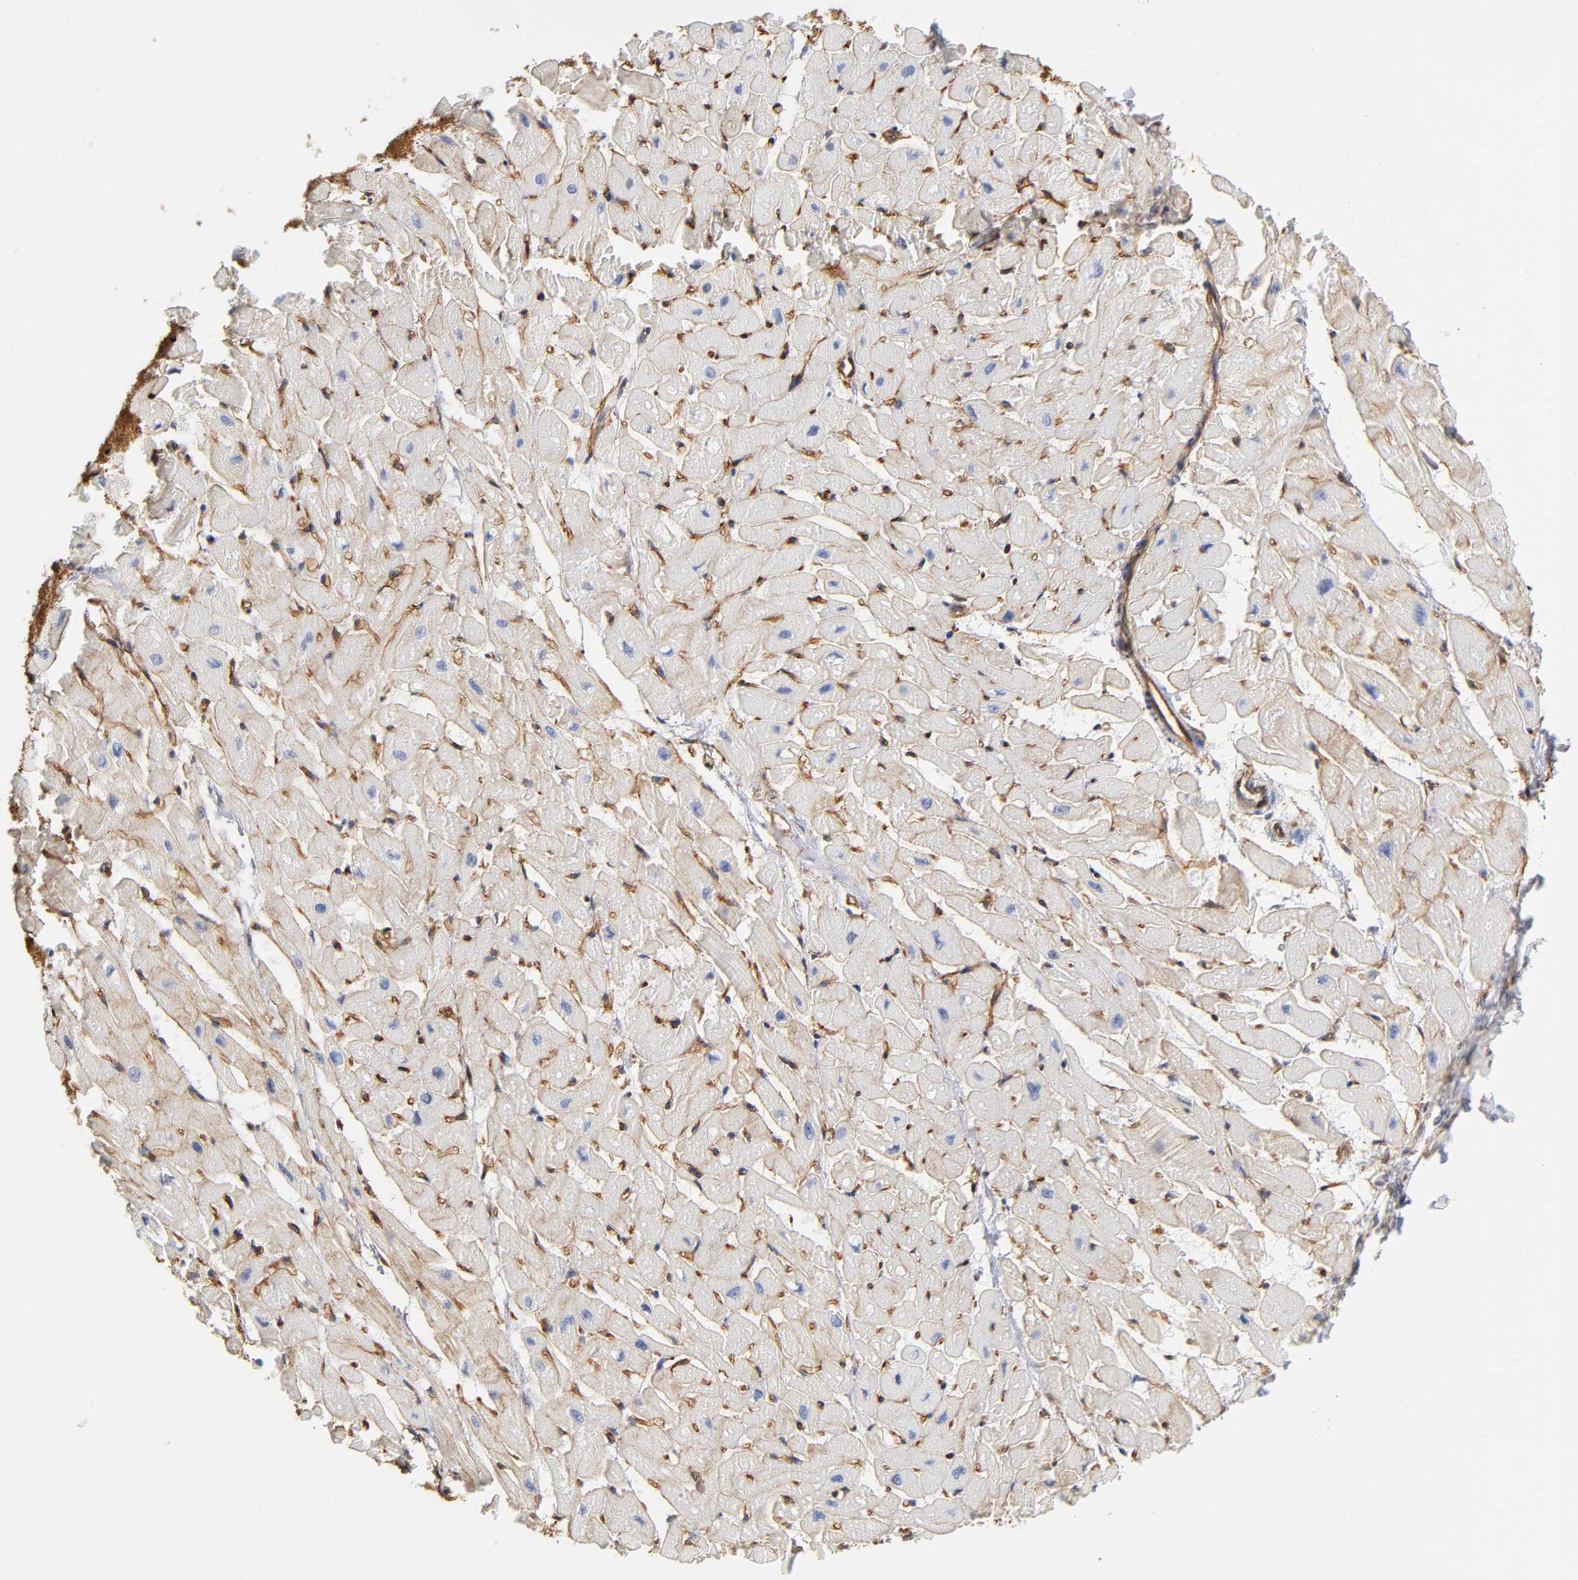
{"staining": {"intensity": "negative", "quantity": "none", "location": "none"}, "tissue": "heart muscle", "cell_type": "Cardiomyocytes", "image_type": "normal", "snomed": [{"axis": "morphology", "description": "Normal tissue, NOS"}, {"axis": "topography", "description": "Heart"}], "caption": "The IHC photomicrograph has no significant positivity in cardiomyocytes of heart muscle.", "gene": "SPTAN1", "patient": {"sex": "female", "age": 19}}